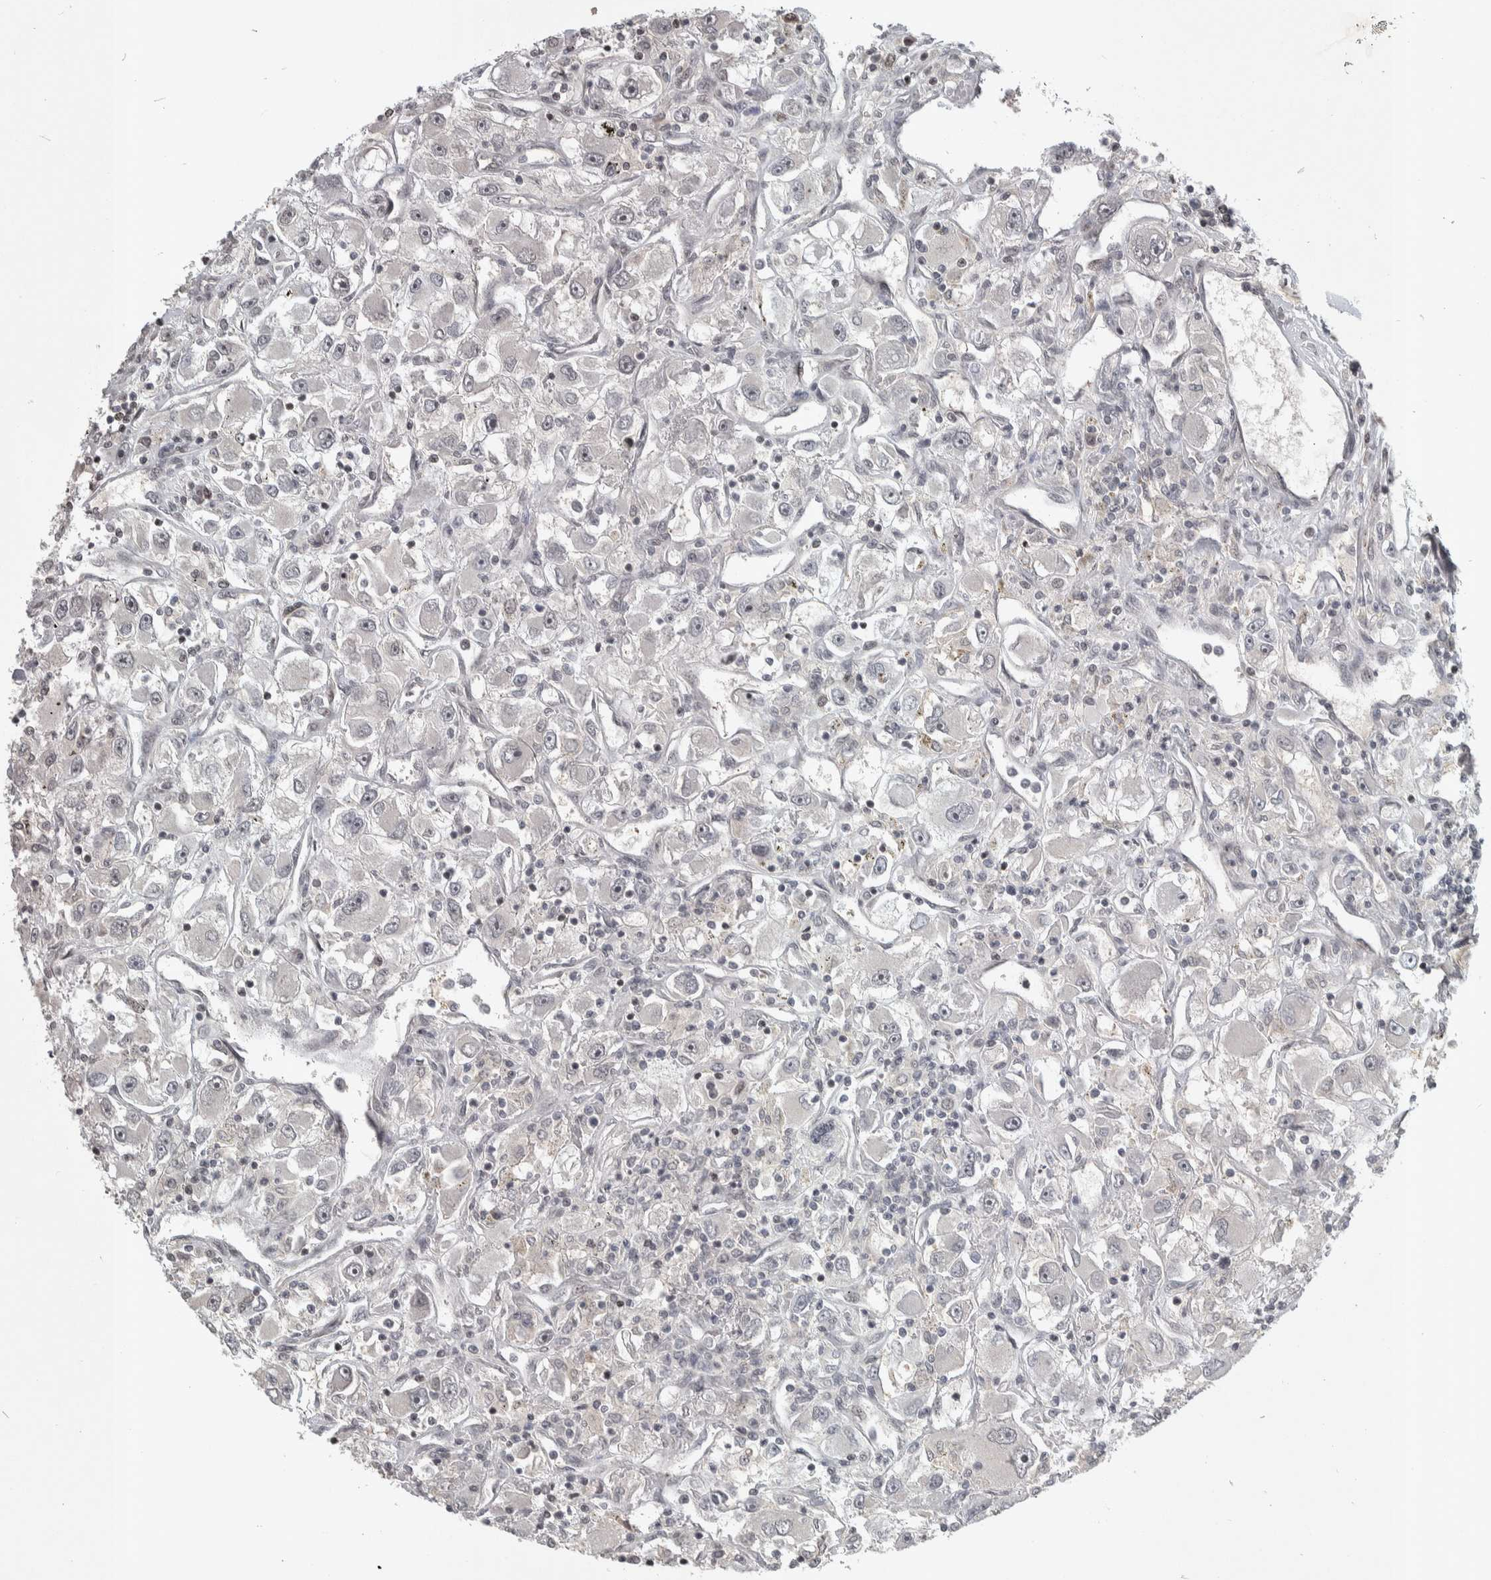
{"staining": {"intensity": "negative", "quantity": "none", "location": "none"}, "tissue": "renal cancer", "cell_type": "Tumor cells", "image_type": "cancer", "snomed": [{"axis": "morphology", "description": "Adenocarcinoma, NOS"}, {"axis": "topography", "description": "Kidney"}], "caption": "This is an IHC photomicrograph of human renal cancer. There is no positivity in tumor cells.", "gene": "ZSCAN21", "patient": {"sex": "female", "age": 52}}